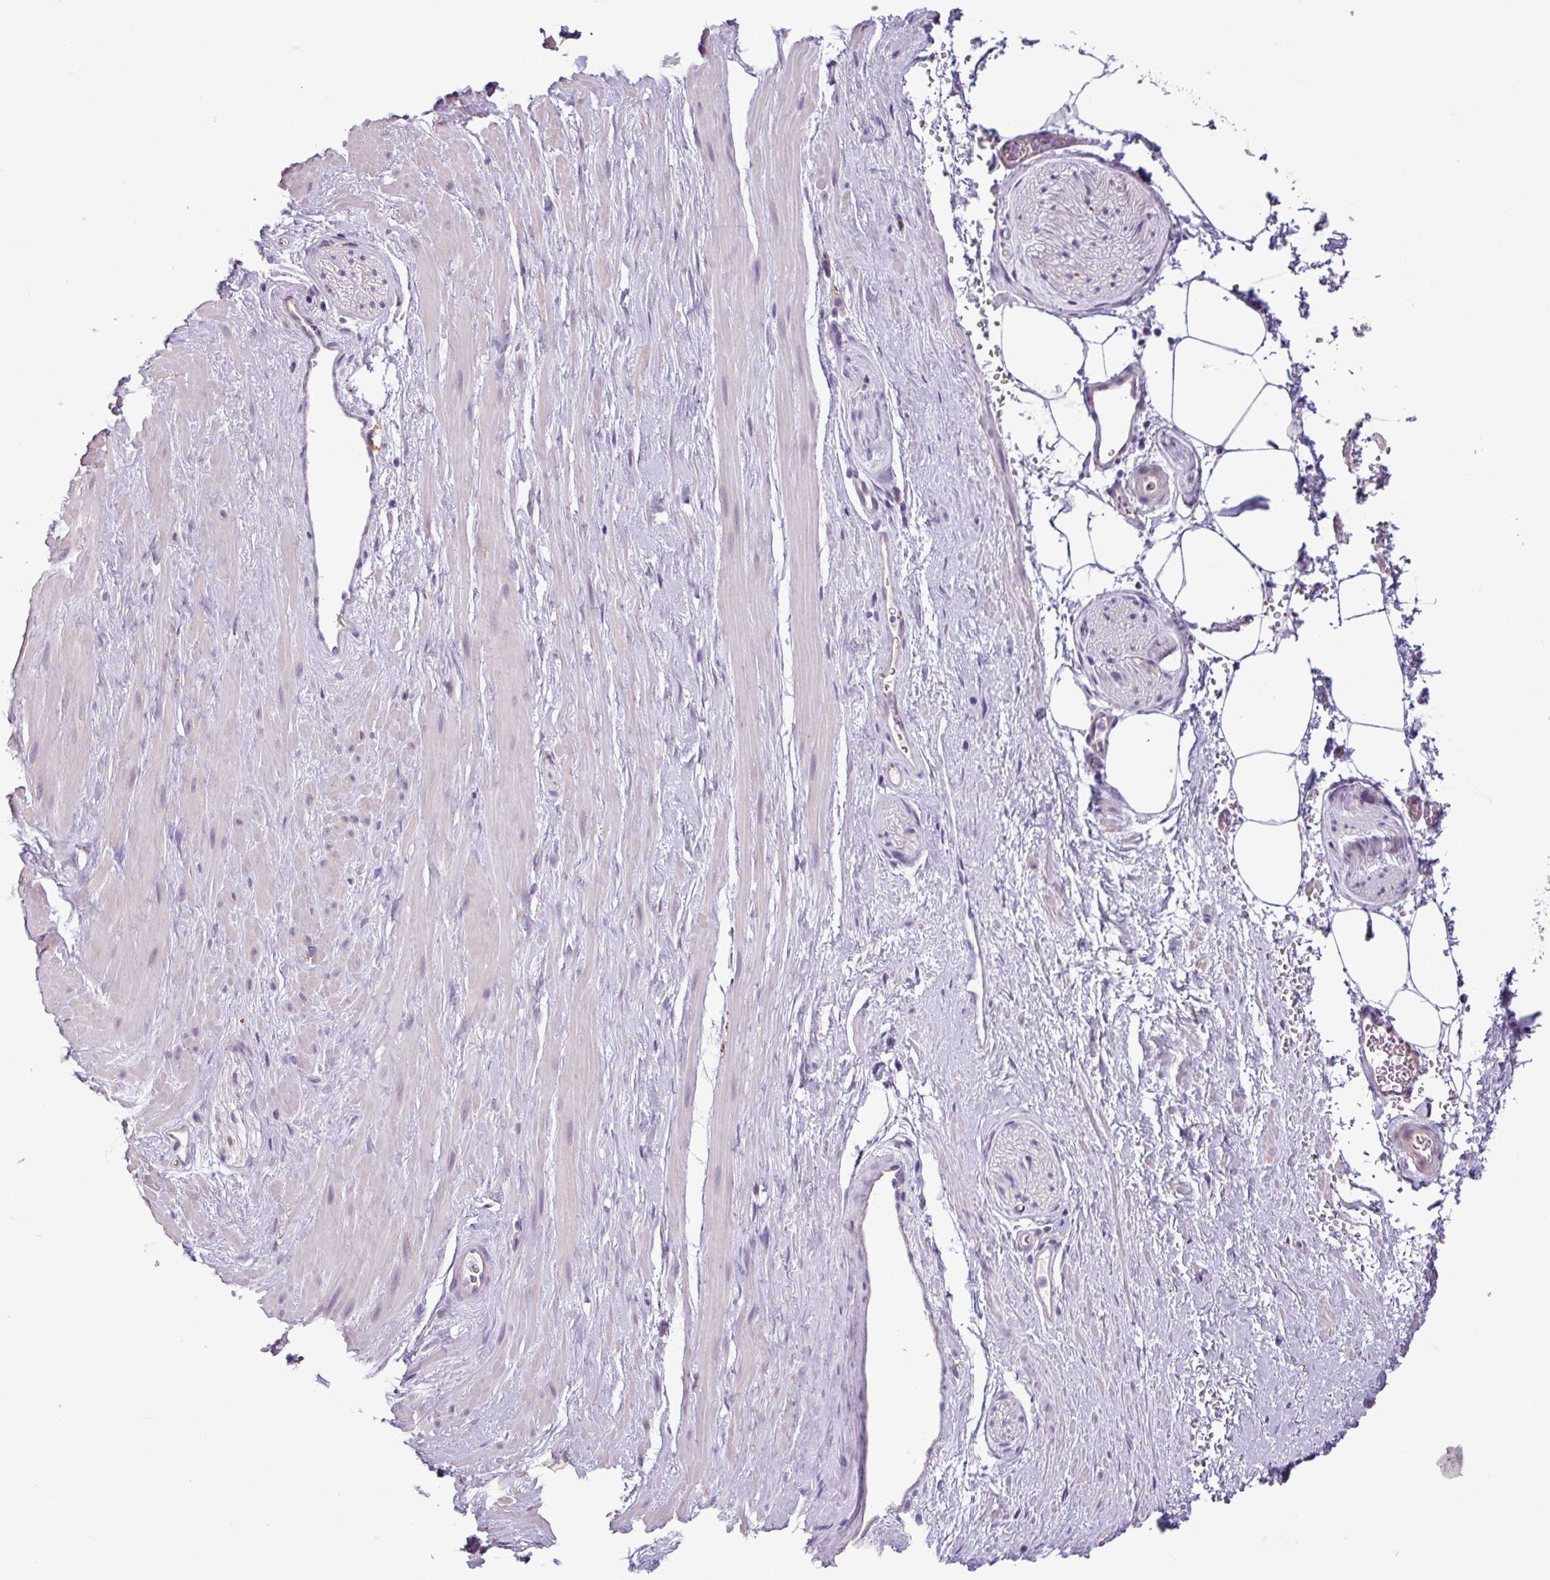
{"staining": {"intensity": "negative", "quantity": "none", "location": "none"}, "tissue": "adipose tissue", "cell_type": "Adipocytes", "image_type": "normal", "snomed": [{"axis": "morphology", "description": "Normal tissue, NOS"}, {"axis": "topography", "description": "Prostate"}, {"axis": "topography", "description": "Peripheral nerve tissue"}], "caption": "Histopathology image shows no protein positivity in adipocytes of benign adipose tissue.", "gene": "C9orf24", "patient": {"sex": "male", "age": 61}}